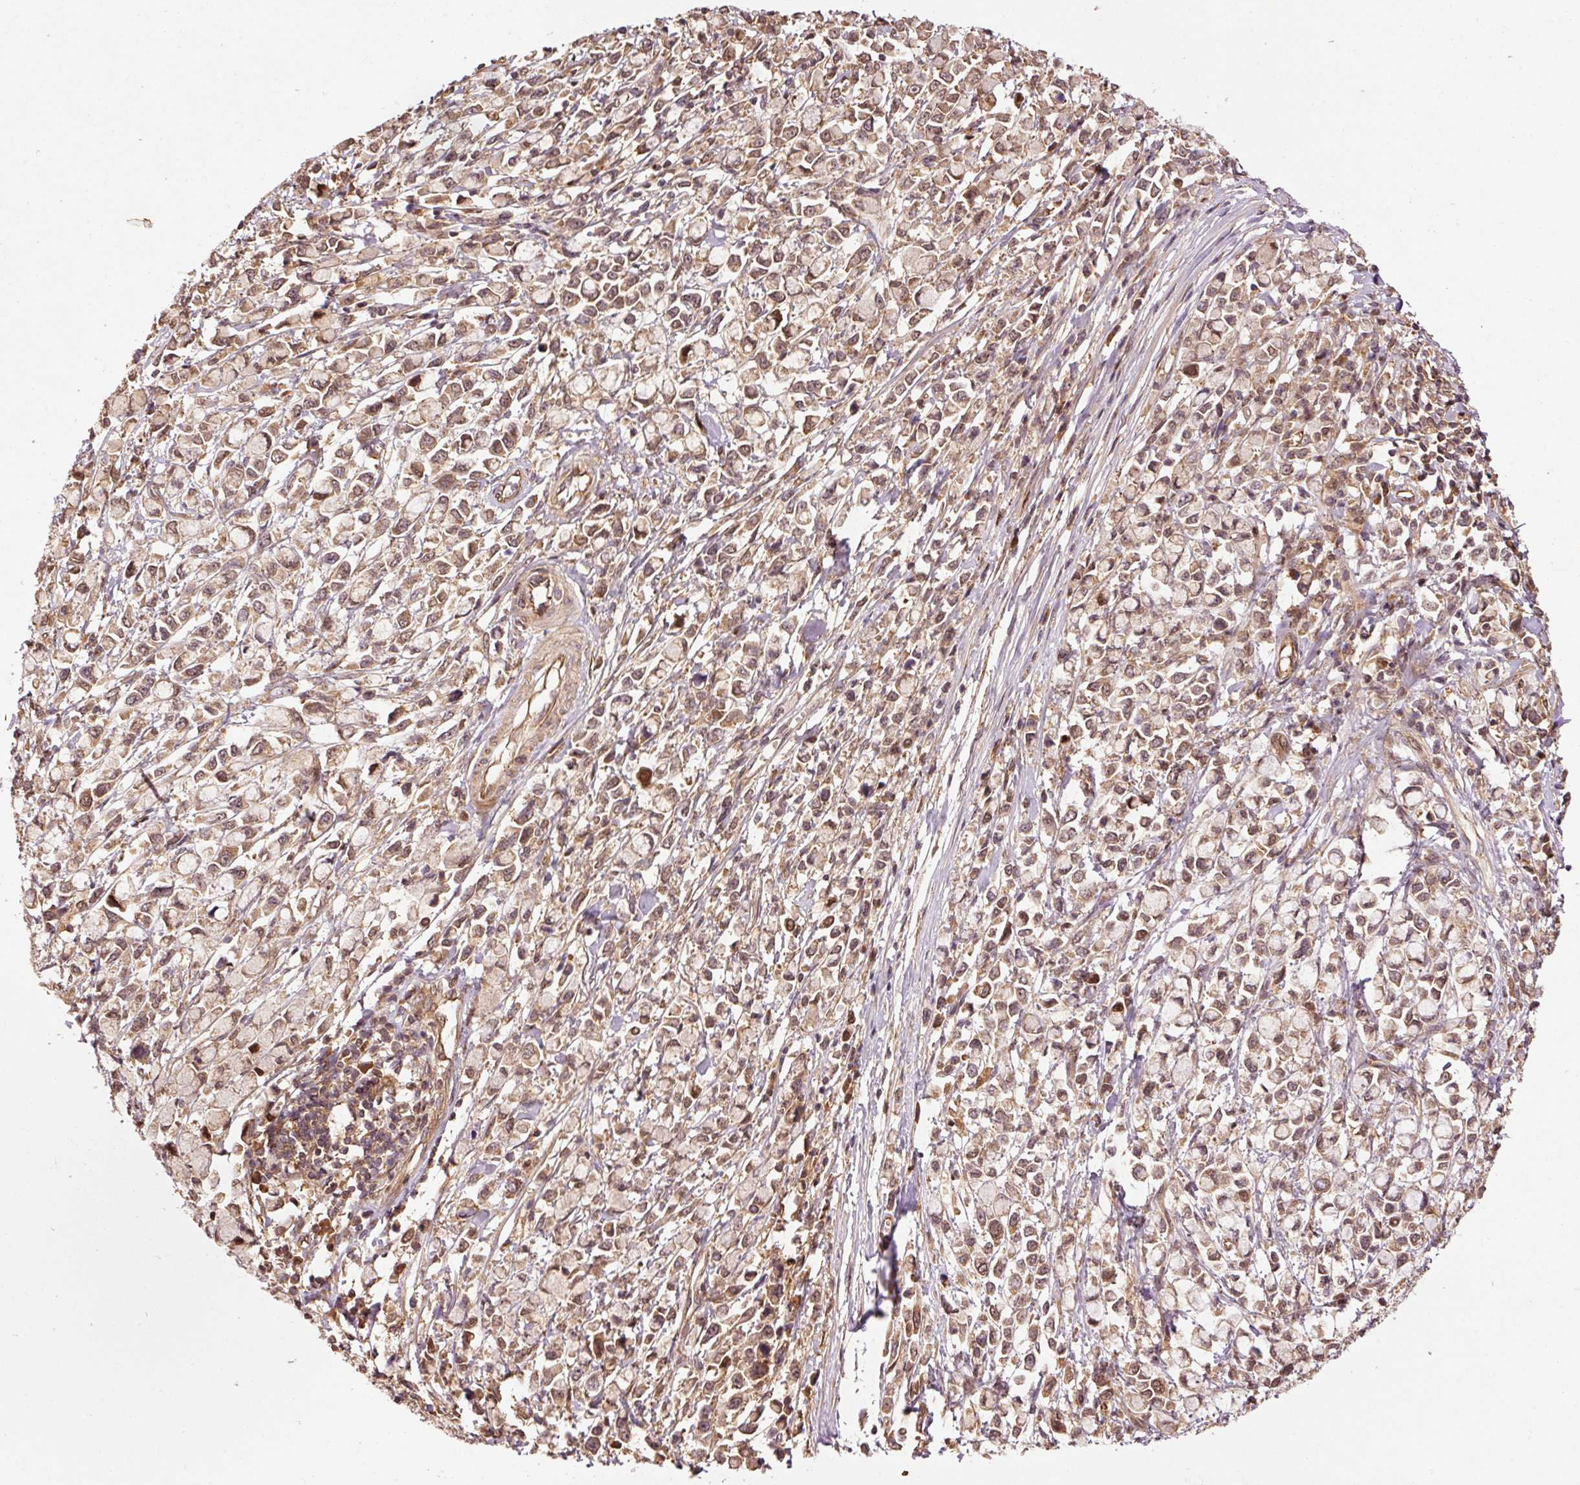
{"staining": {"intensity": "moderate", "quantity": ">75%", "location": "cytoplasmic/membranous,nuclear"}, "tissue": "stomach cancer", "cell_type": "Tumor cells", "image_type": "cancer", "snomed": [{"axis": "morphology", "description": "Adenocarcinoma, NOS"}, {"axis": "topography", "description": "Stomach"}], "caption": "Moderate cytoplasmic/membranous and nuclear protein expression is appreciated in about >75% of tumor cells in stomach cancer (adenocarcinoma). (DAB IHC with brightfield microscopy, high magnification).", "gene": "OXER1", "patient": {"sex": "female", "age": 81}}